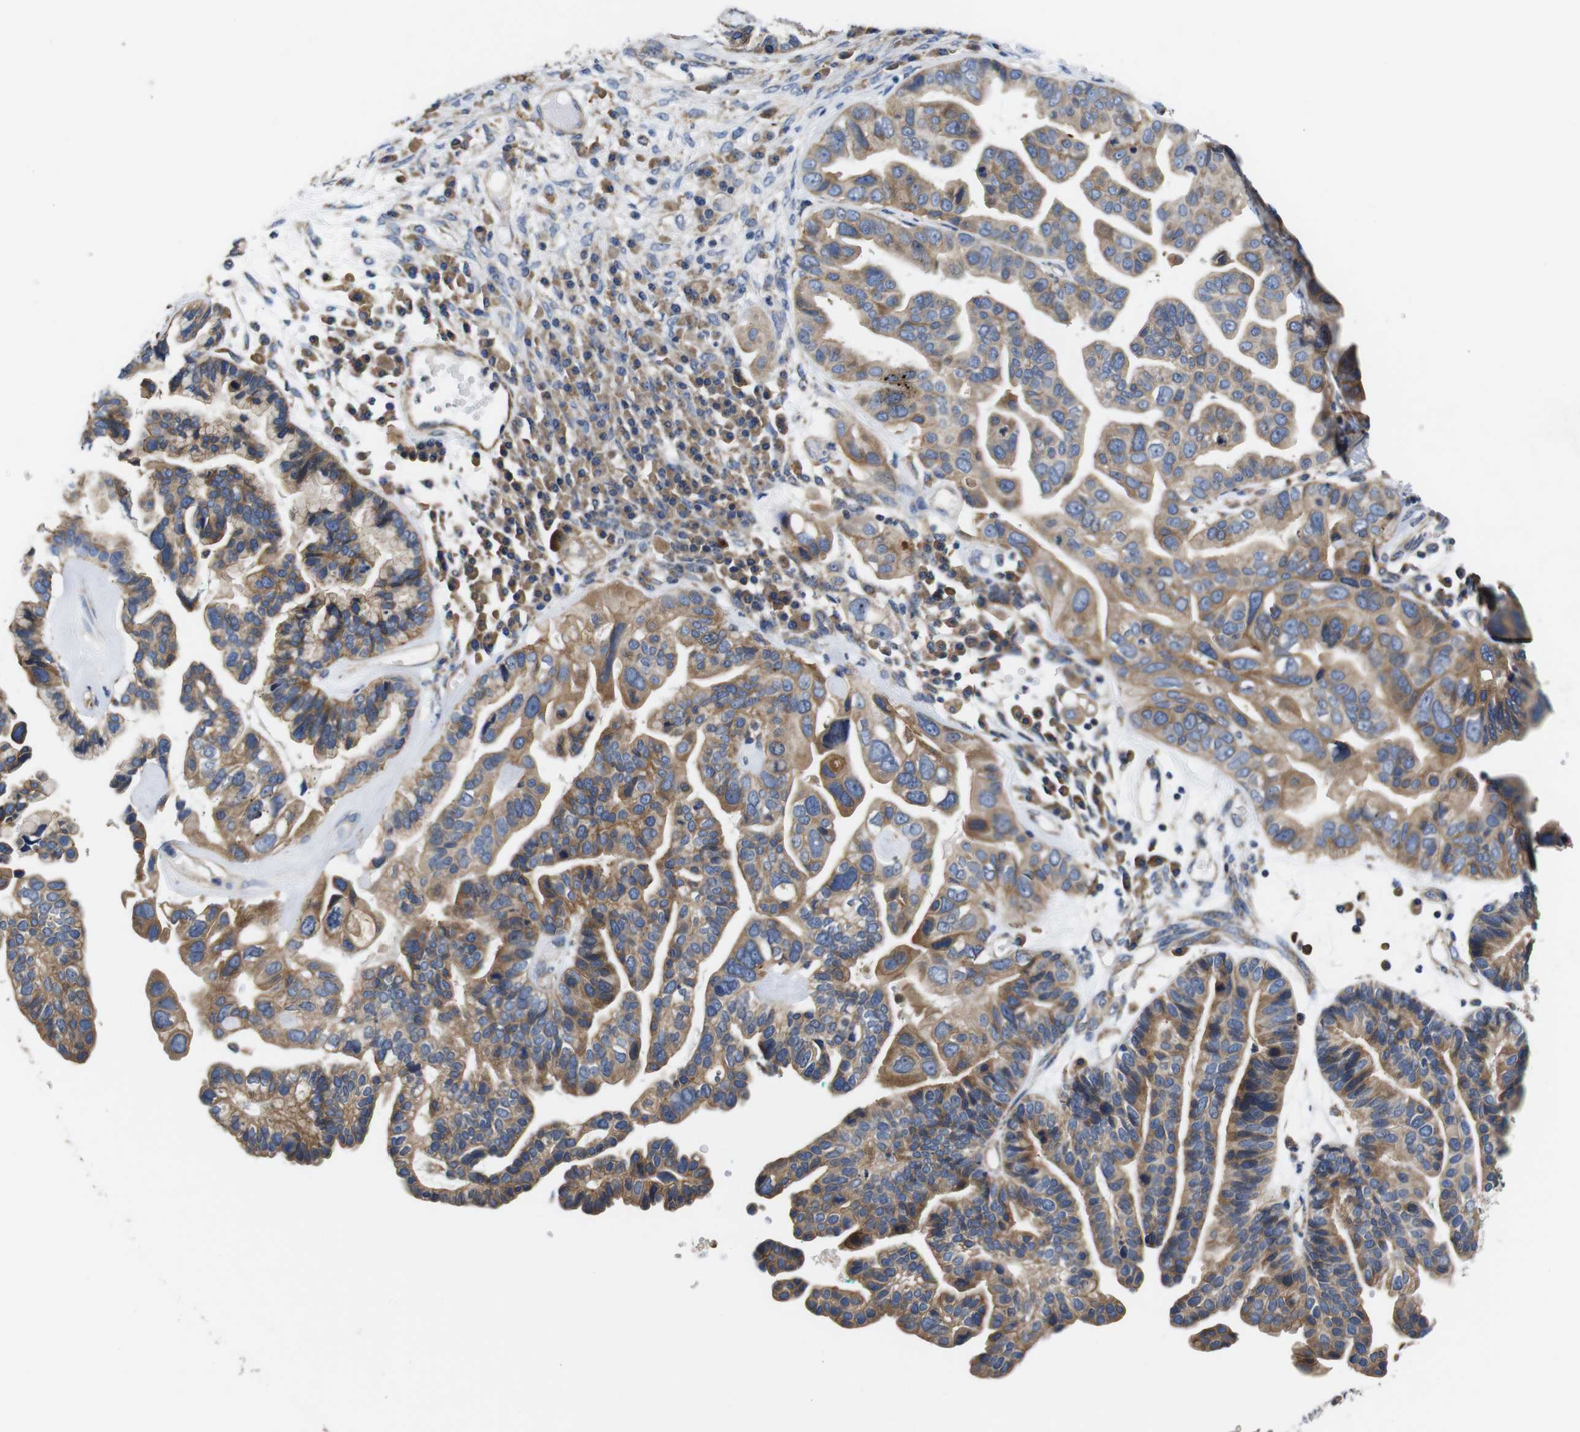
{"staining": {"intensity": "moderate", "quantity": ">75%", "location": "cytoplasmic/membranous"}, "tissue": "ovarian cancer", "cell_type": "Tumor cells", "image_type": "cancer", "snomed": [{"axis": "morphology", "description": "Cystadenocarcinoma, serous, NOS"}, {"axis": "topography", "description": "Ovary"}], "caption": "This is a micrograph of immunohistochemistry staining of ovarian serous cystadenocarcinoma, which shows moderate expression in the cytoplasmic/membranous of tumor cells.", "gene": "MARCHF7", "patient": {"sex": "female", "age": 56}}